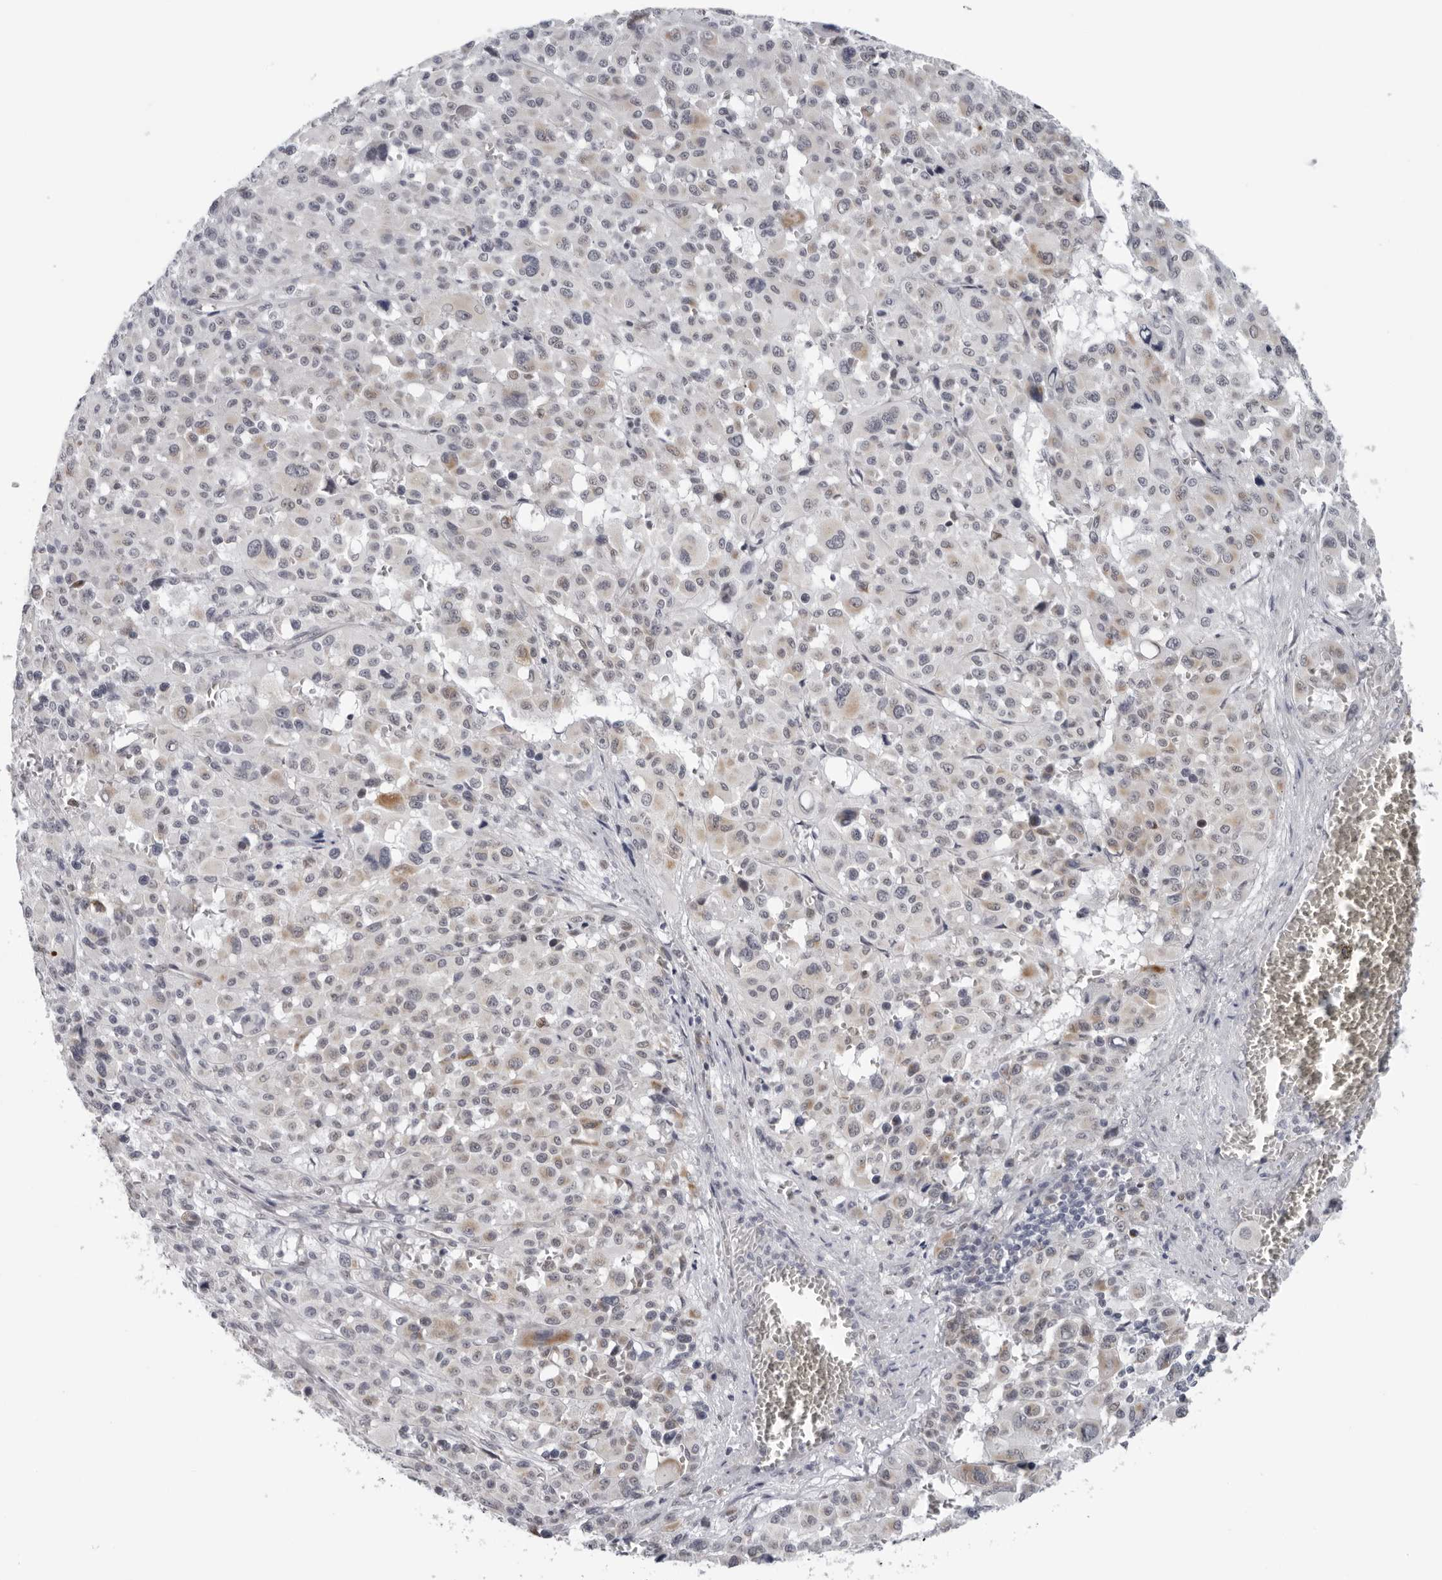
{"staining": {"intensity": "weak", "quantity": "<25%", "location": "cytoplasmic/membranous"}, "tissue": "melanoma", "cell_type": "Tumor cells", "image_type": "cancer", "snomed": [{"axis": "morphology", "description": "Malignant melanoma, Metastatic site"}, {"axis": "topography", "description": "Skin"}], "caption": "A histopathology image of malignant melanoma (metastatic site) stained for a protein displays no brown staining in tumor cells.", "gene": "CPT2", "patient": {"sex": "female", "age": 74}}